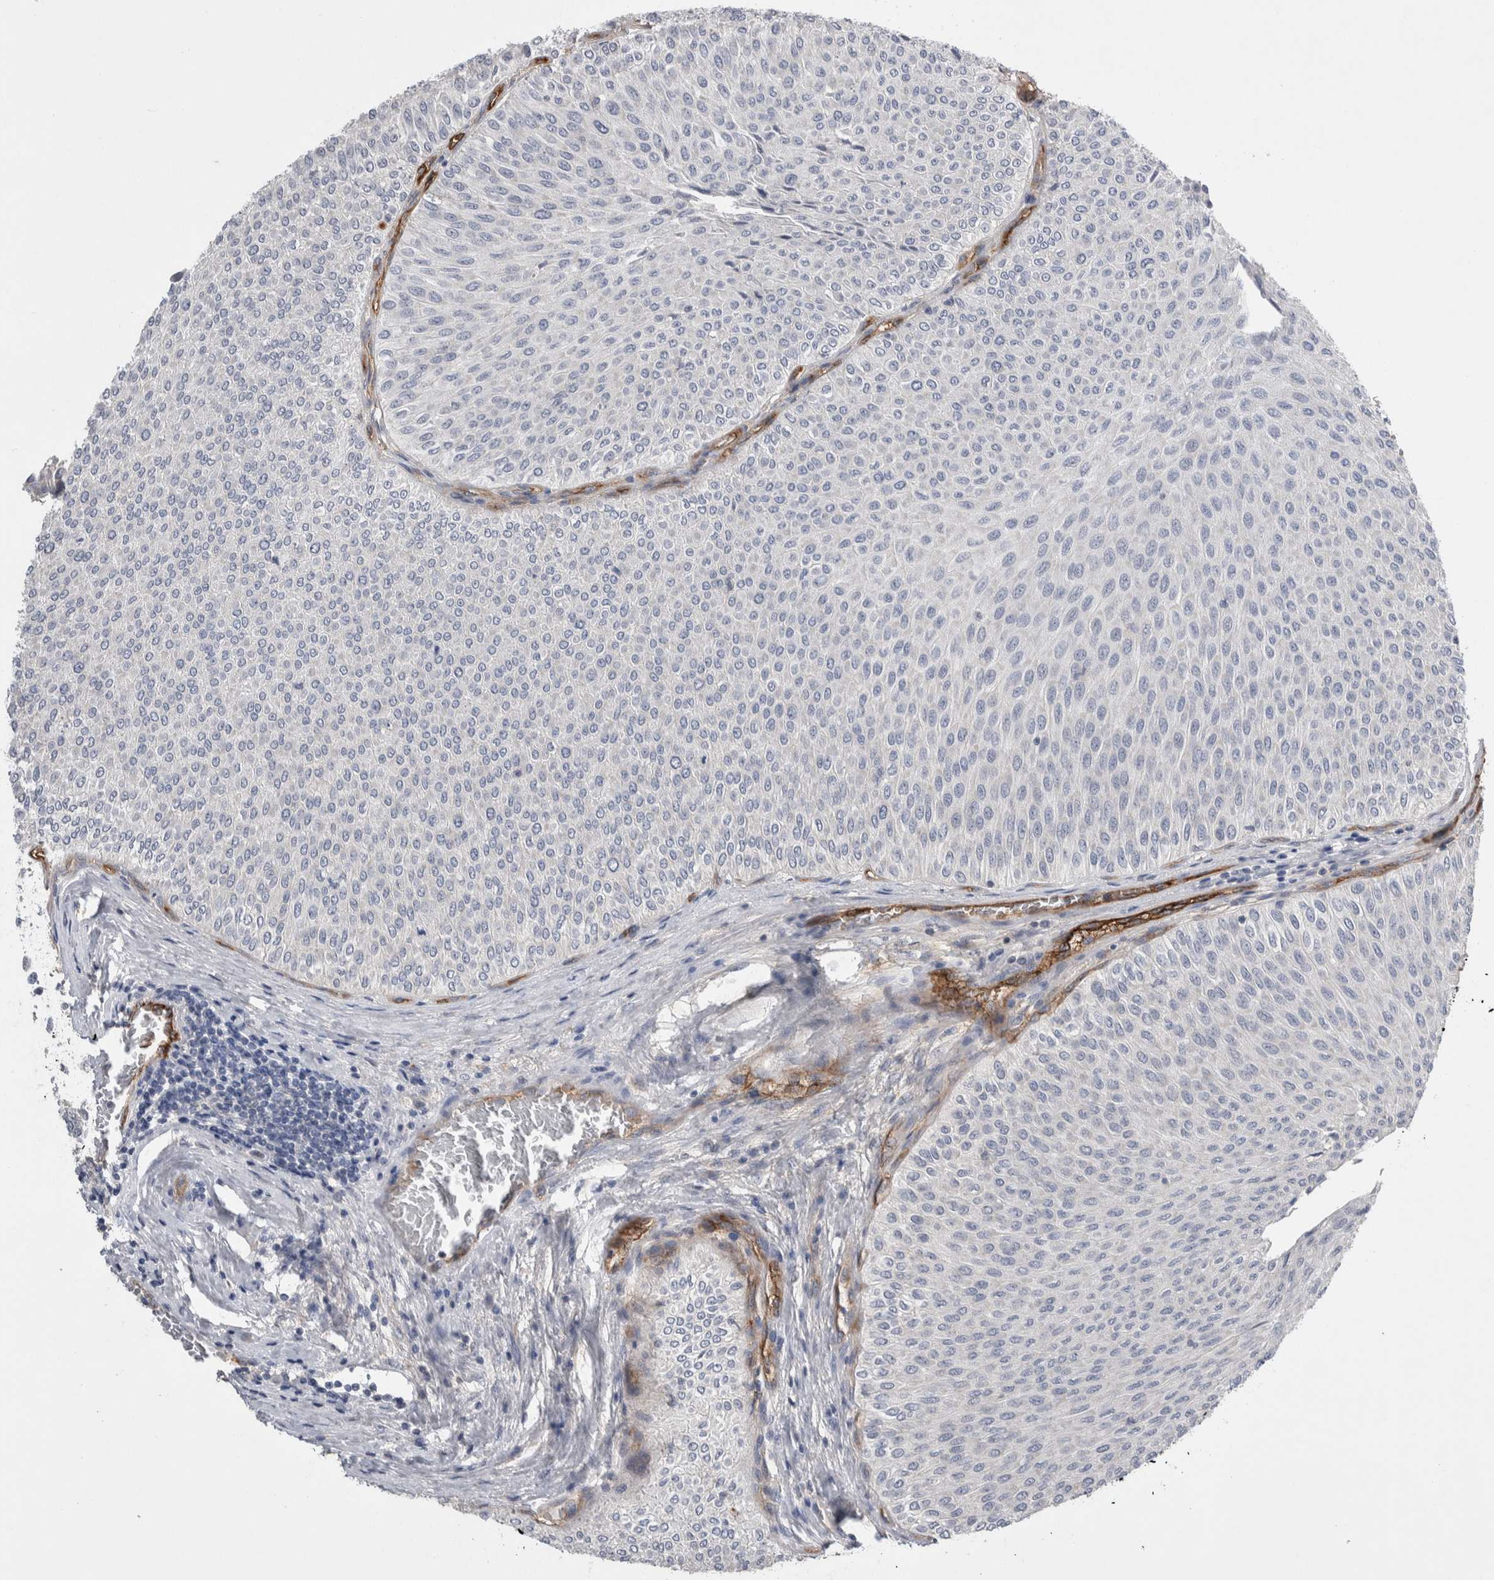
{"staining": {"intensity": "negative", "quantity": "none", "location": "none"}, "tissue": "urothelial cancer", "cell_type": "Tumor cells", "image_type": "cancer", "snomed": [{"axis": "morphology", "description": "Urothelial carcinoma, Low grade"}, {"axis": "topography", "description": "Urinary bladder"}], "caption": "DAB immunohistochemical staining of urothelial cancer reveals no significant staining in tumor cells.", "gene": "CEP131", "patient": {"sex": "male", "age": 78}}